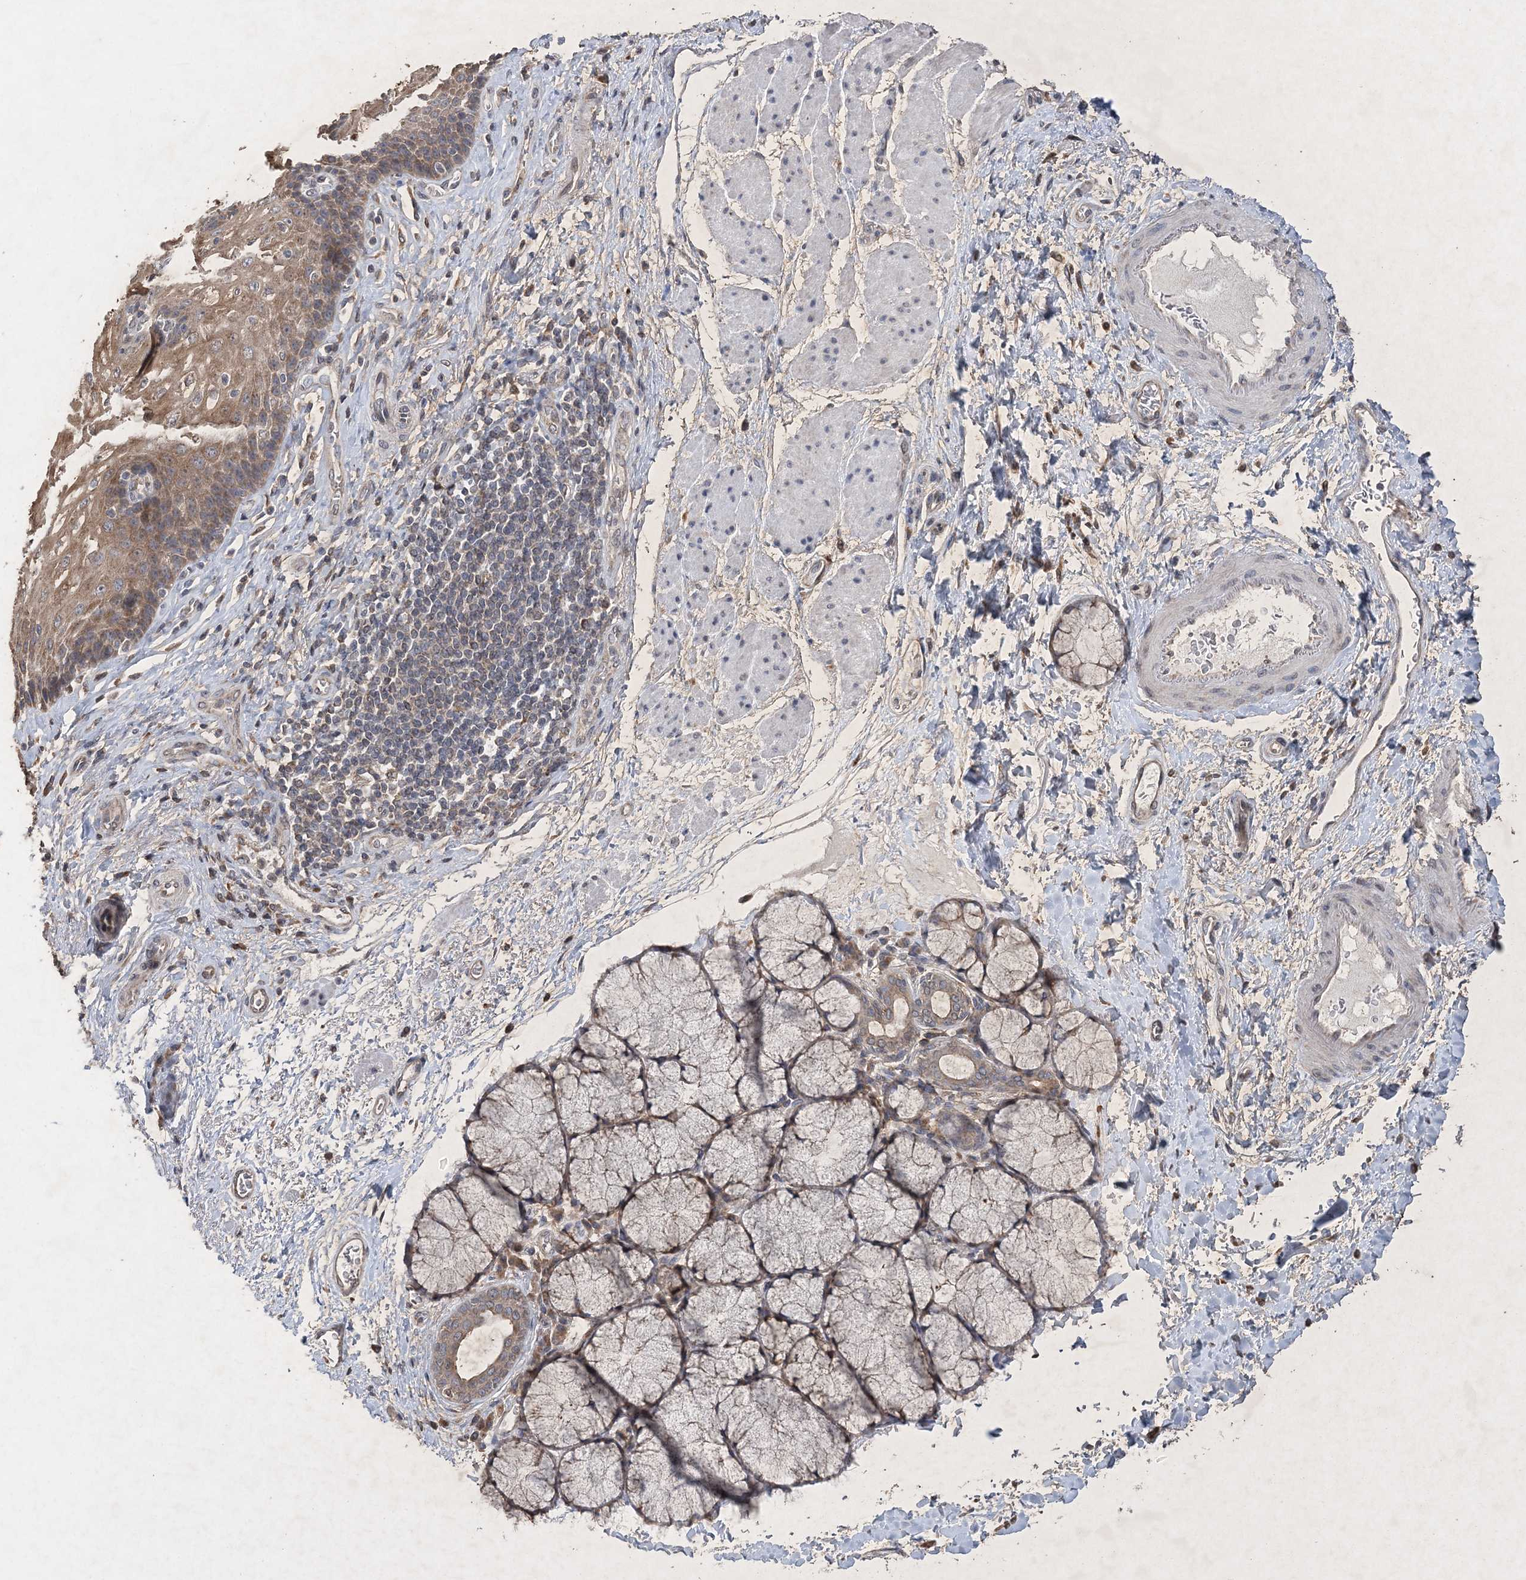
{"staining": {"intensity": "strong", "quantity": ">75%", "location": "cytoplasmic/membranous"}, "tissue": "esophagus", "cell_type": "Squamous epithelial cells", "image_type": "normal", "snomed": [{"axis": "morphology", "description": "Normal tissue, NOS"}, {"axis": "topography", "description": "Esophagus"}], "caption": "A high amount of strong cytoplasmic/membranous staining is seen in approximately >75% of squamous epithelial cells in benign esophagus. (IHC, brightfield microscopy, high magnification).", "gene": "RAB14", "patient": {"sex": "male", "age": 54}}